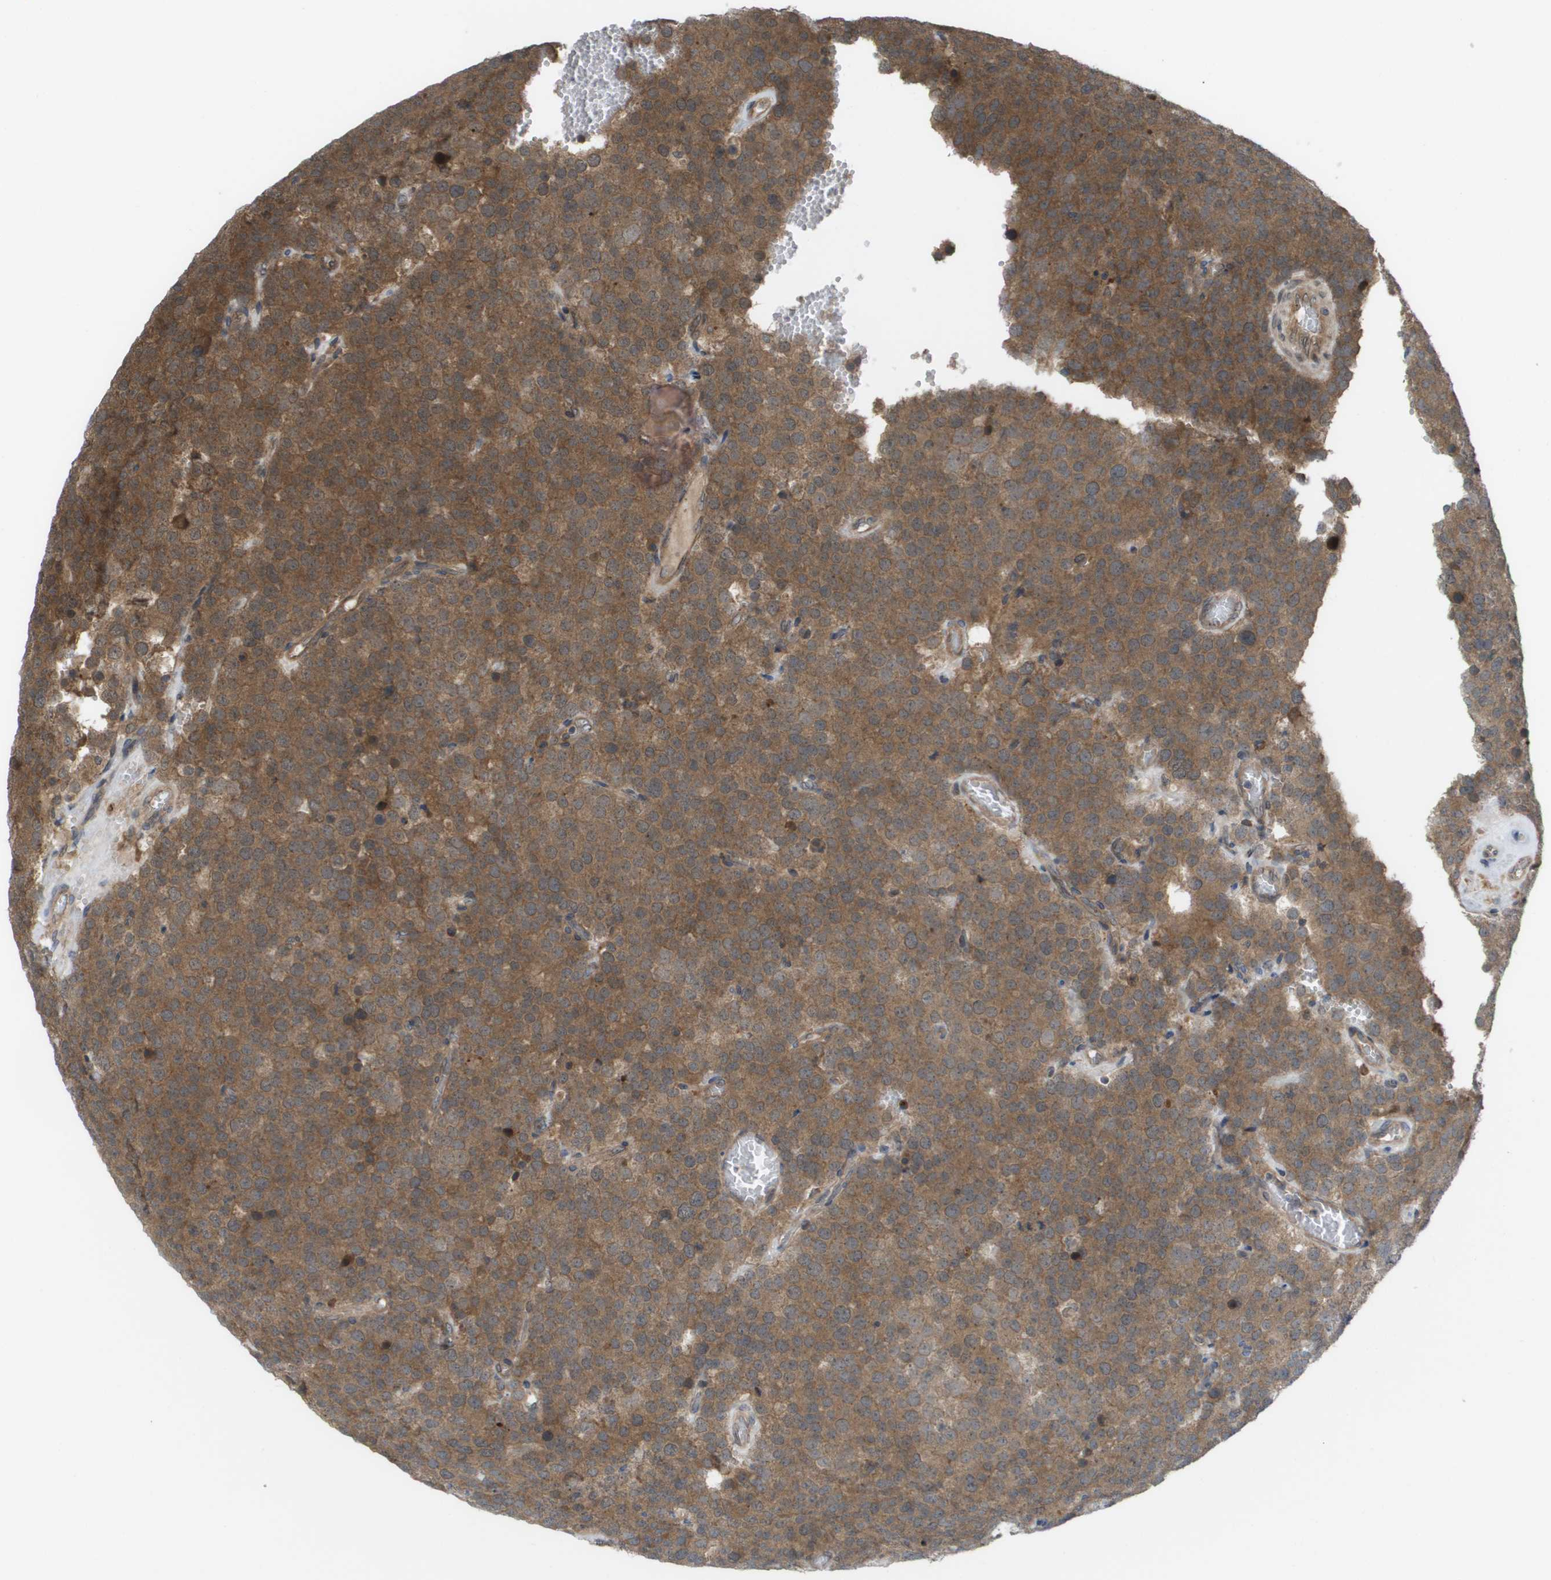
{"staining": {"intensity": "moderate", "quantity": ">75%", "location": "cytoplasmic/membranous"}, "tissue": "testis cancer", "cell_type": "Tumor cells", "image_type": "cancer", "snomed": [{"axis": "morphology", "description": "Normal tissue, NOS"}, {"axis": "morphology", "description": "Seminoma, NOS"}, {"axis": "topography", "description": "Testis"}], "caption": "A brown stain highlights moderate cytoplasmic/membranous expression of a protein in testis cancer (seminoma) tumor cells.", "gene": "CTPS2", "patient": {"sex": "male", "age": 71}}